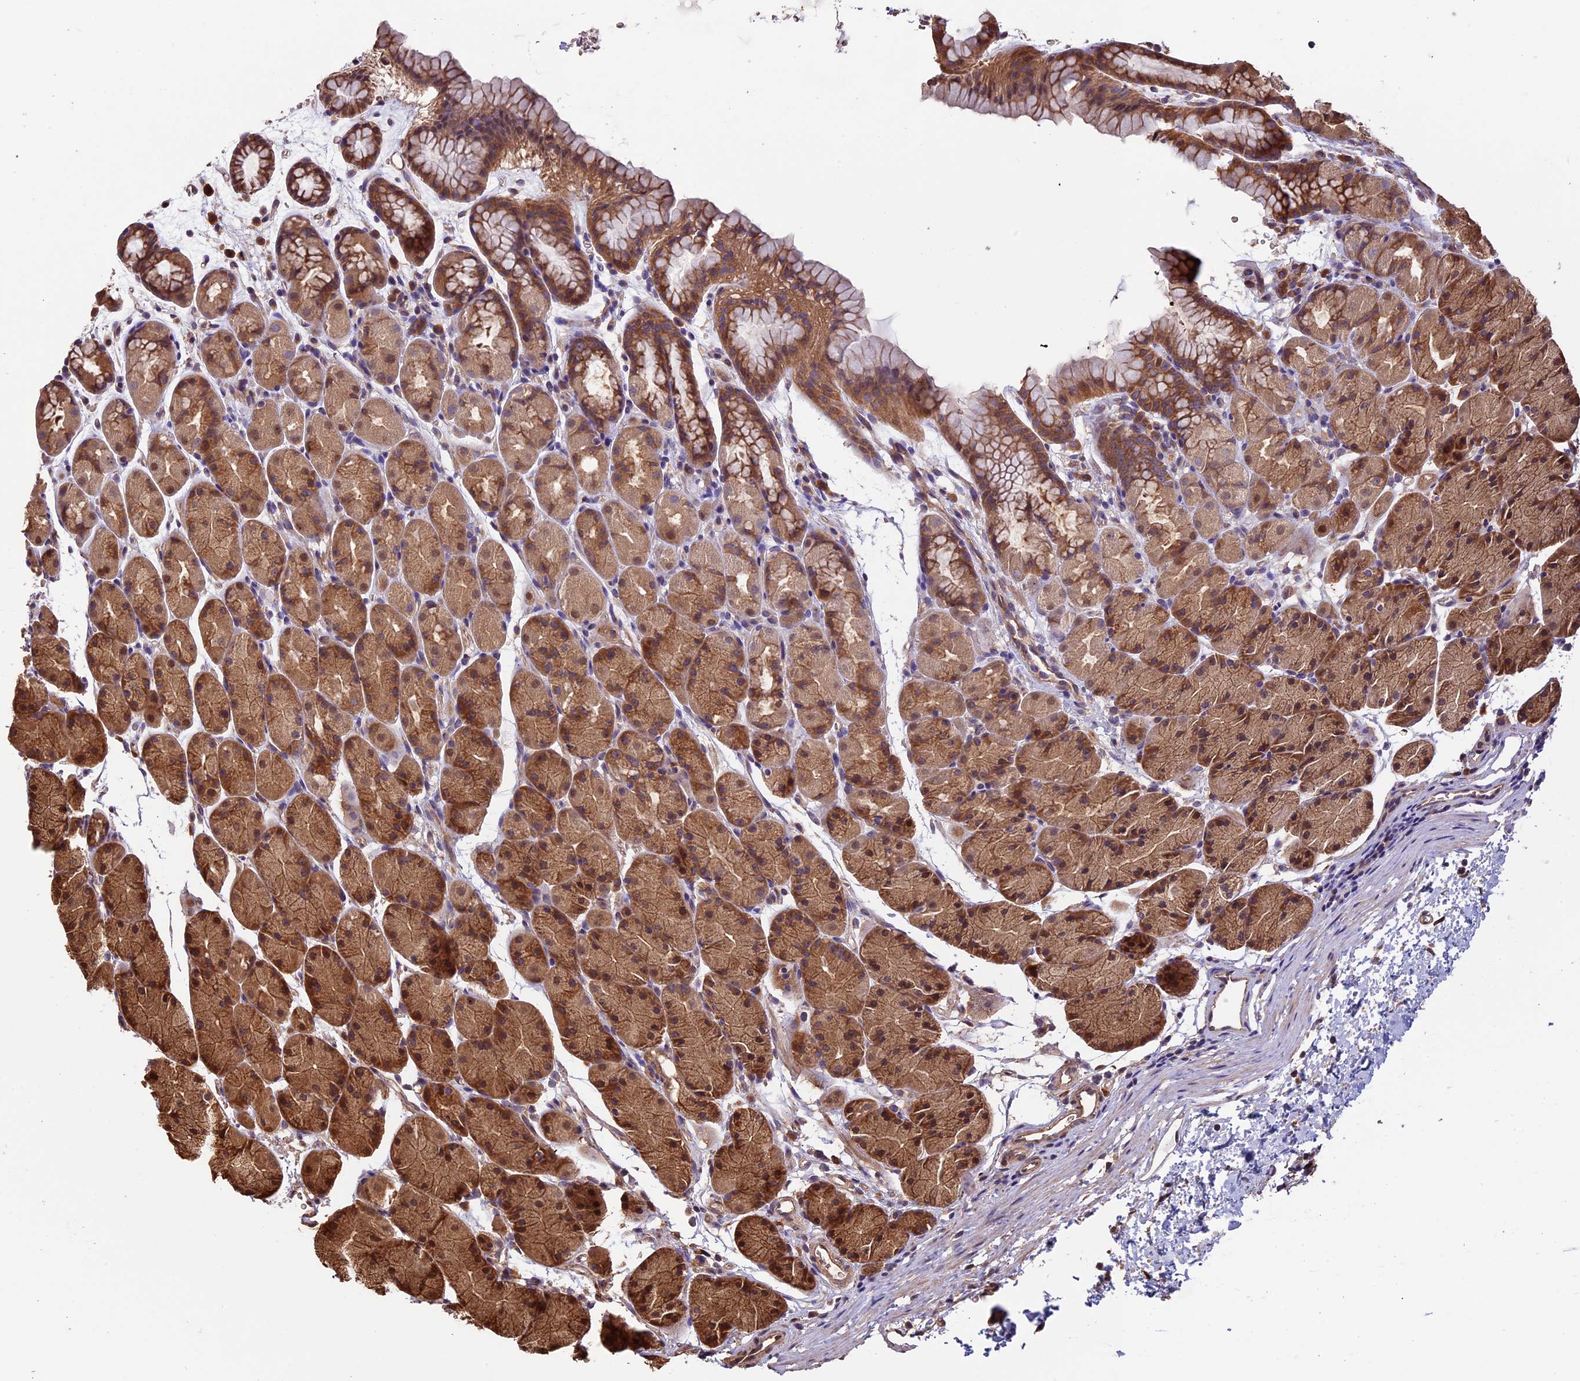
{"staining": {"intensity": "strong", "quantity": ">75%", "location": "cytoplasmic/membranous,nuclear"}, "tissue": "stomach", "cell_type": "Glandular cells", "image_type": "normal", "snomed": [{"axis": "morphology", "description": "Normal tissue, NOS"}, {"axis": "topography", "description": "Stomach, upper"}, {"axis": "topography", "description": "Stomach"}], "caption": "Protein expression analysis of benign stomach demonstrates strong cytoplasmic/membranous,nuclear expression in about >75% of glandular cells.", "gene": "VWA3A", "patient": {"sex": "male", "age": 47}}